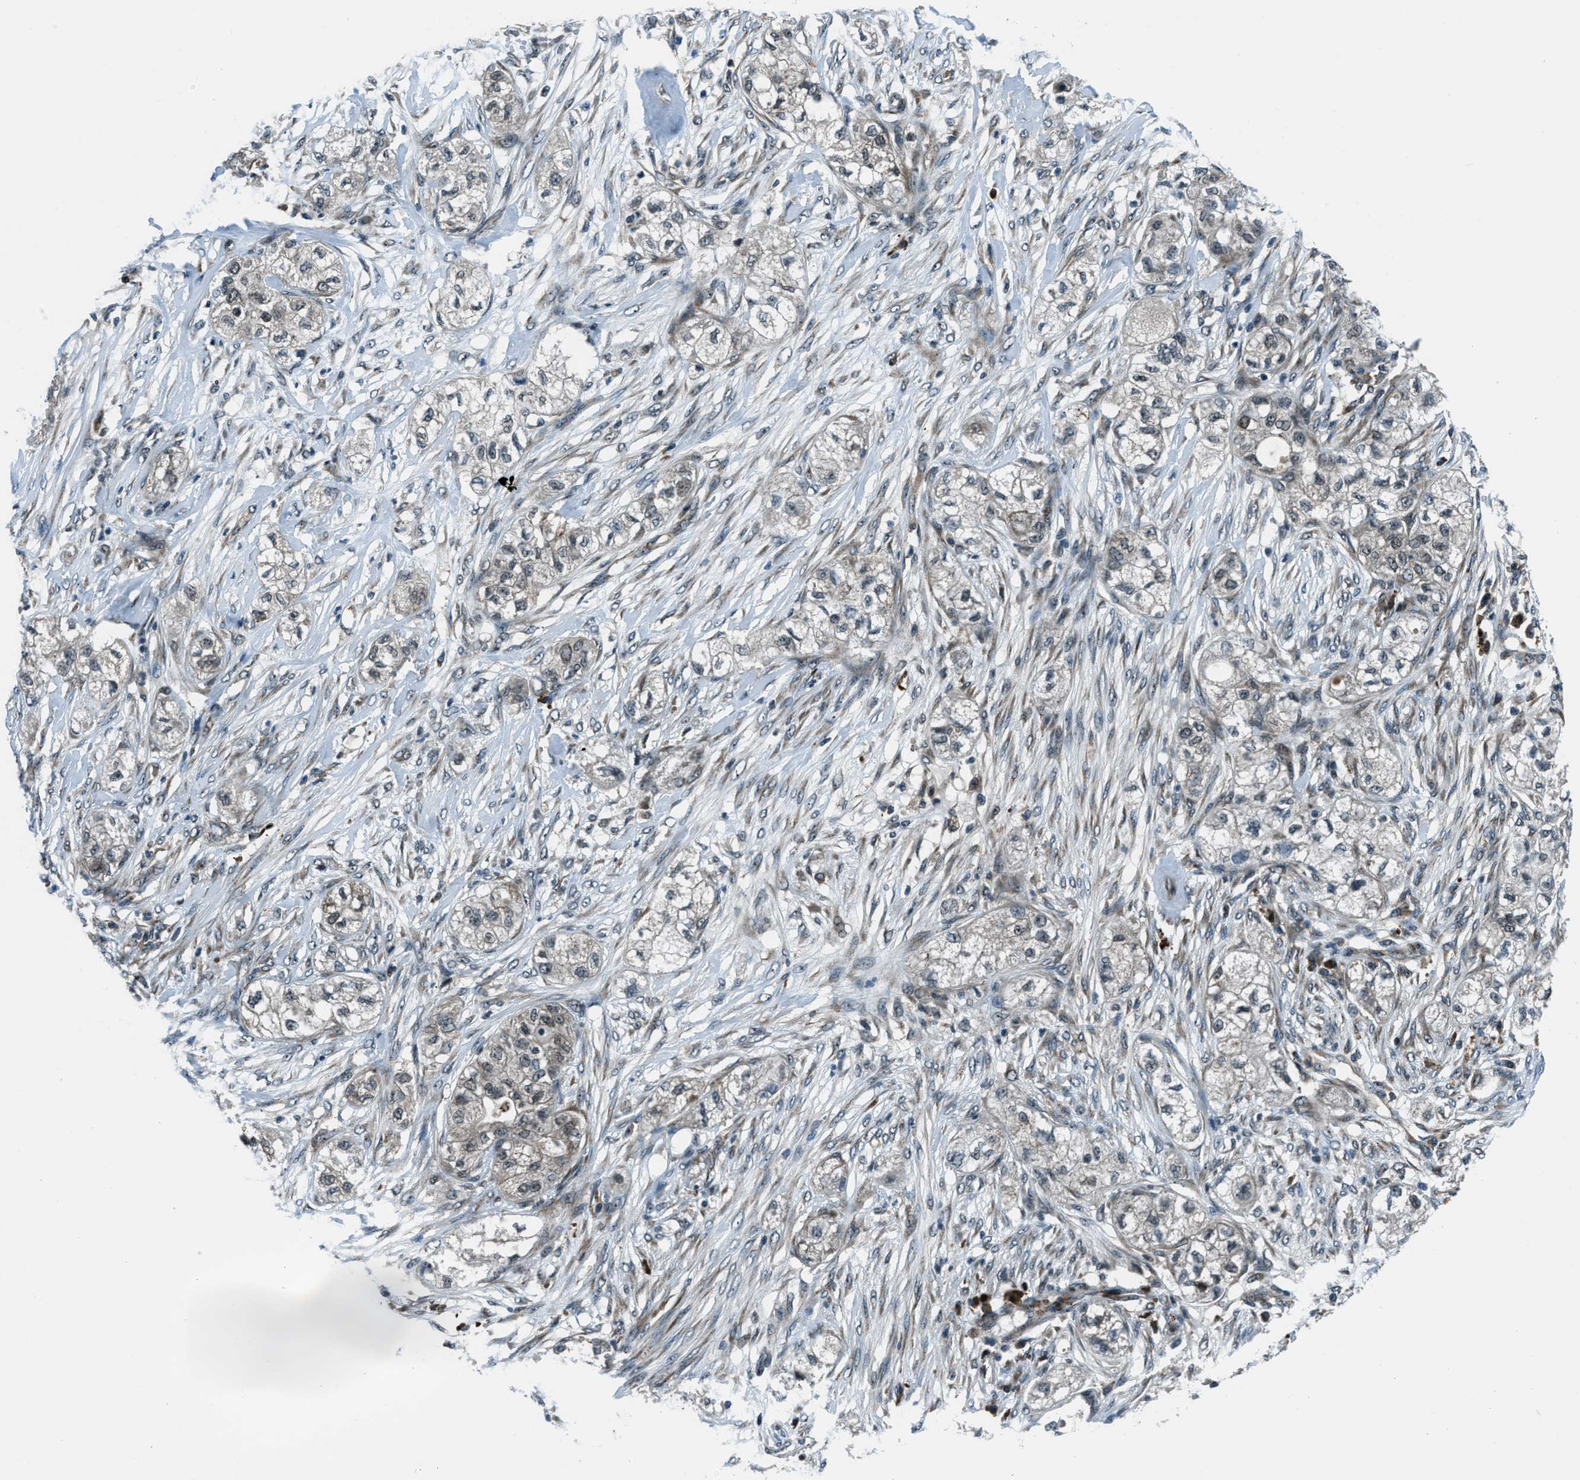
{"staining": {"intensity": "negative", "quantity": "none", "location": "none"}, "tissue": "pancreatic cancer", "cell_type": "Tumor cells", "image_type": "cancer", "snomed": [{"axis": "morphology", "description": "Adenocarcinoma, NOS"}, {"axis": "topography", "description": "Pancreas"}], "caption": "Pancreatic adenocarcinoma was stained to show a protein in brown. There is no significant staining in tumor cells. (Brightfield microscopy of DAB (3,3'-diaminobenzidine) immunohistochemistry at high magnification).", "gene": "ACTL9", "patient": {"sex": "female", "age": 78}}